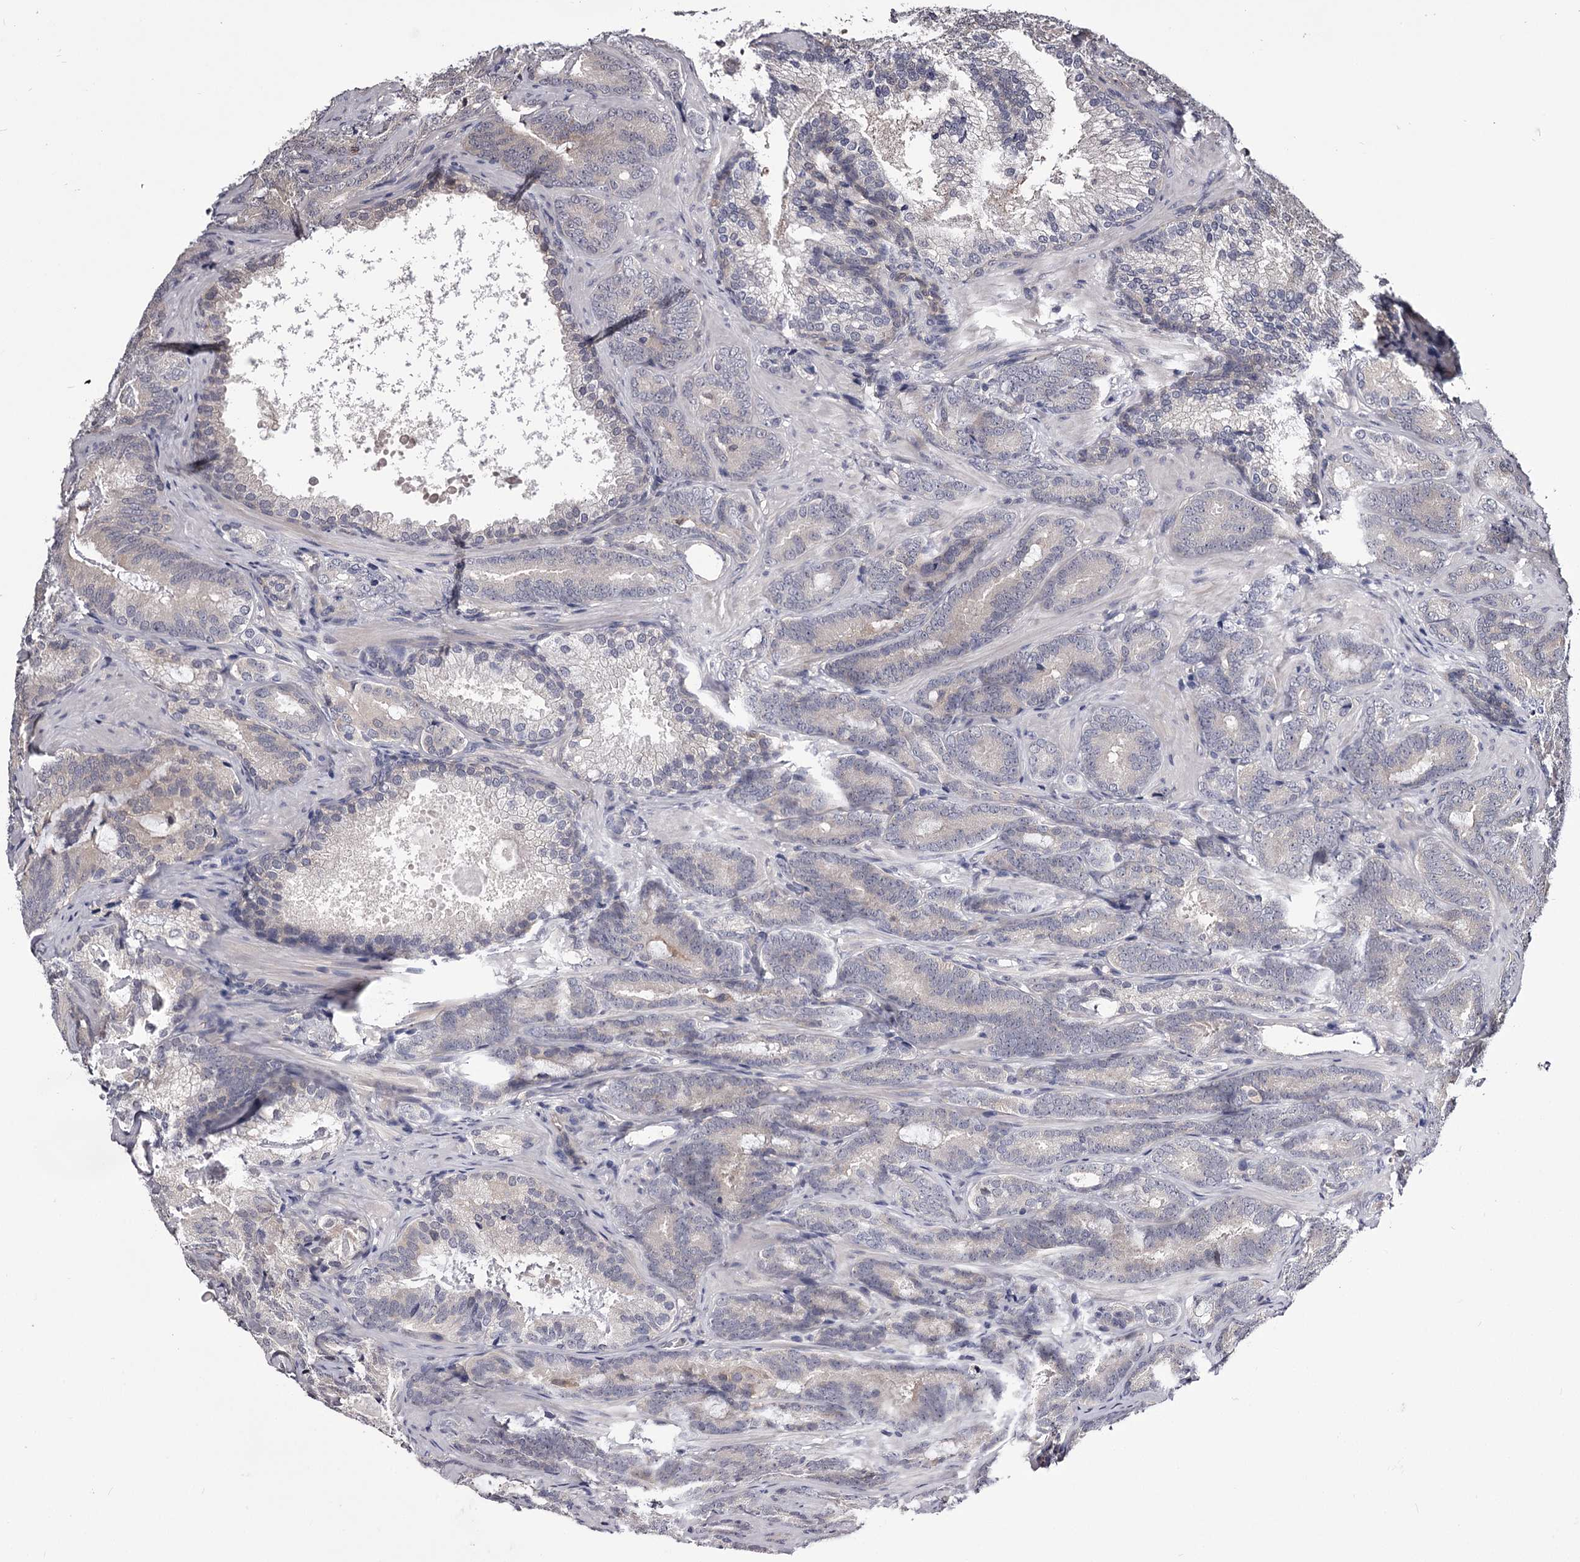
{"staining": {"intensity": "negative", "quantity": "none", "location": "none"}, "tissue": "prostate cancer", "cell_type": "Tumor cells", "image_type": "cancer", "snomed": [{"axis": "morphology", "description": "Adenocarcinoma, Low grade"}, {"axis": "topography", "description": "Prostate"}], "caption": "Immunohistochemical staining of human prostate cancer reveals no significant staining in tumor cells.", "gene": "GSTO1", "patient": {"sex": "male", "age": 60}}